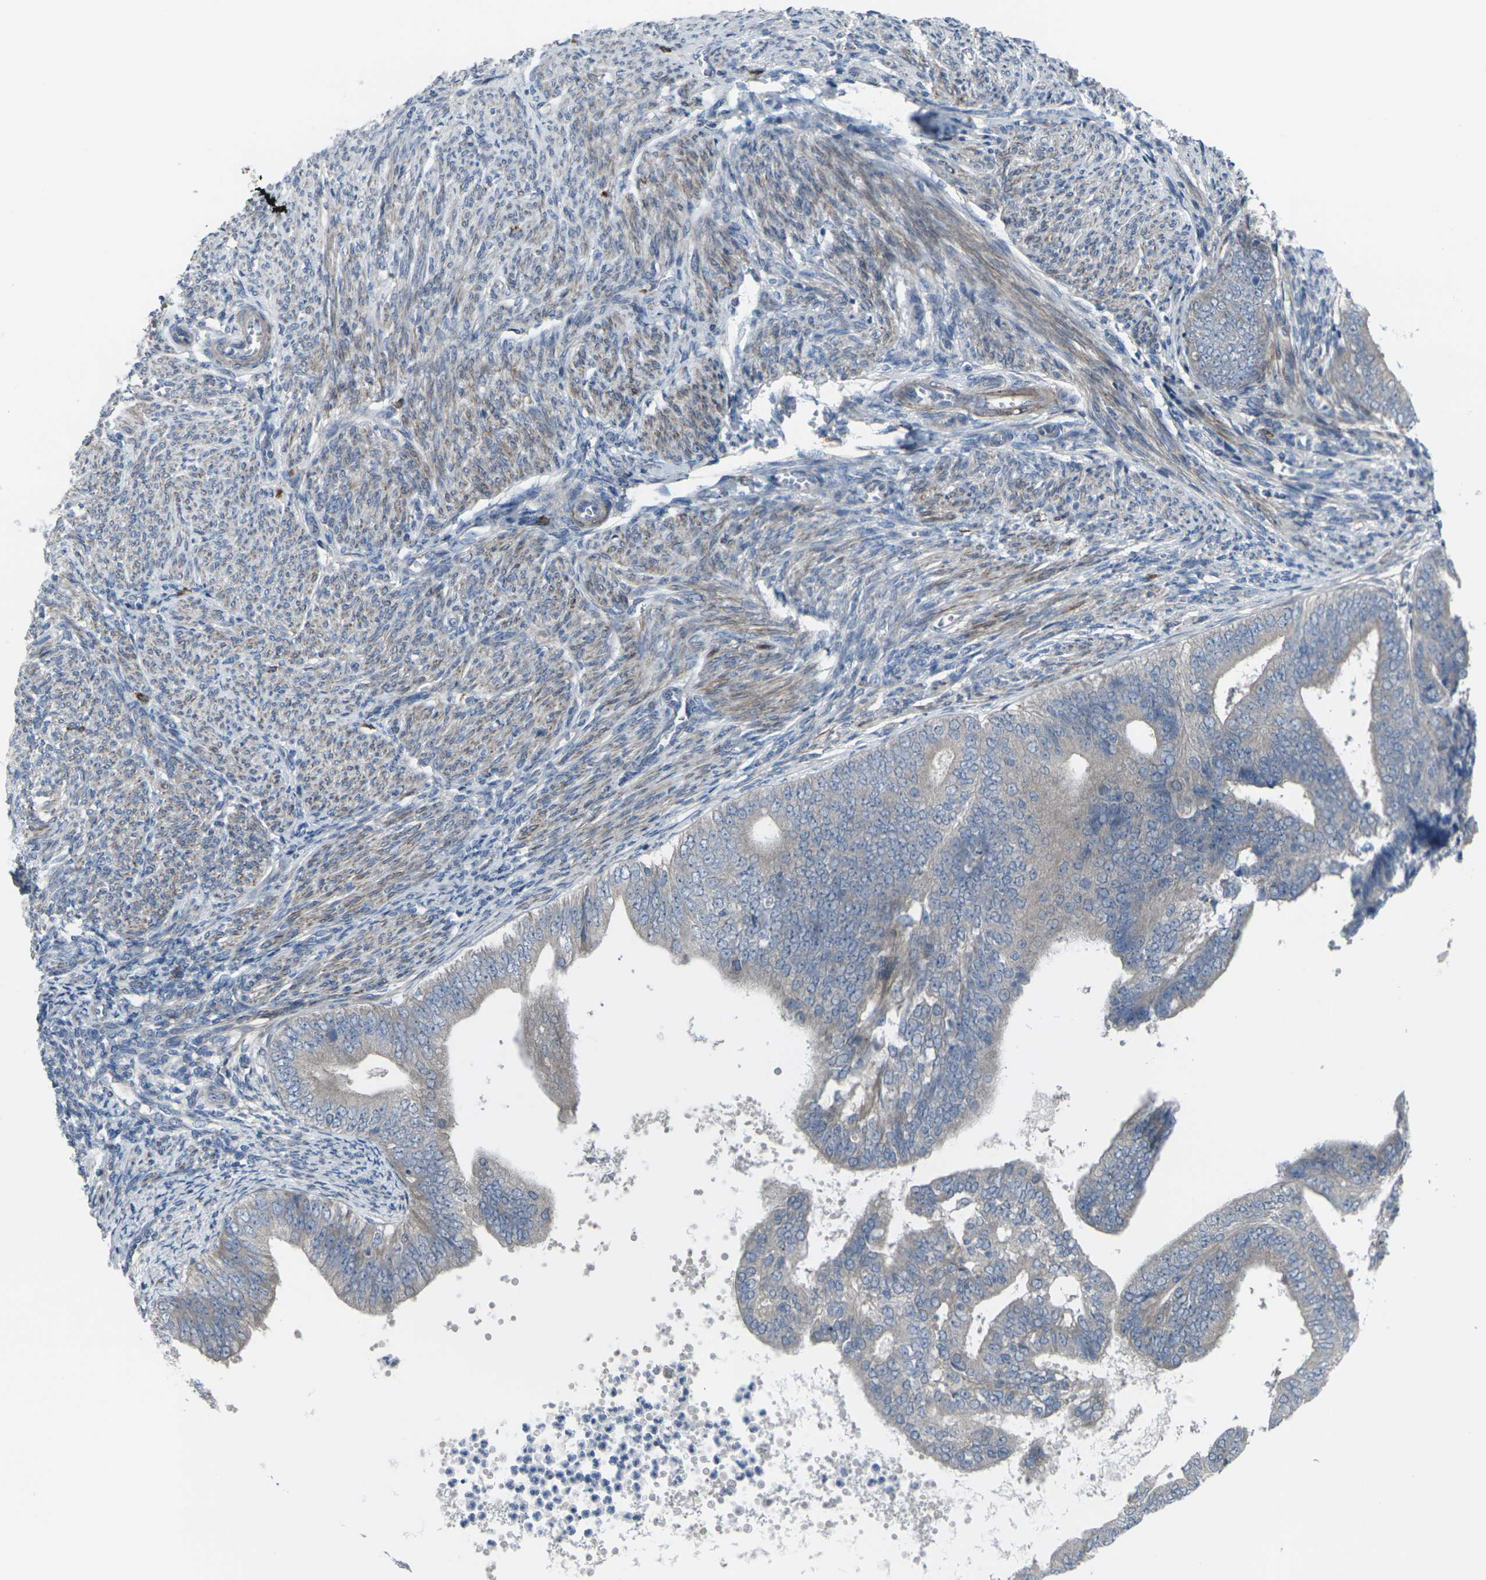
{"staining": {"intensity": "weak", "quantity": ">75%", "location": "cytoplasmic/membranous"}, "tissue": "endometrial cancer", "cell_type": "Tumor cells", "image_type": "cancer", "snomed": [{"axis": "morphology", "description": "Adenocarcinoma, NOS"}, {"axis": "topography", "description": "Endometrium"}], "caption": "DAB immunohistochemical staining of human endometrial cancer (adenocarcinoma) reveals weak cytoplasmic/membranous protein expression in about >75% of tumor cells.", "gene": "CCR10", "patient": {"sex": "female", "age": 63}}